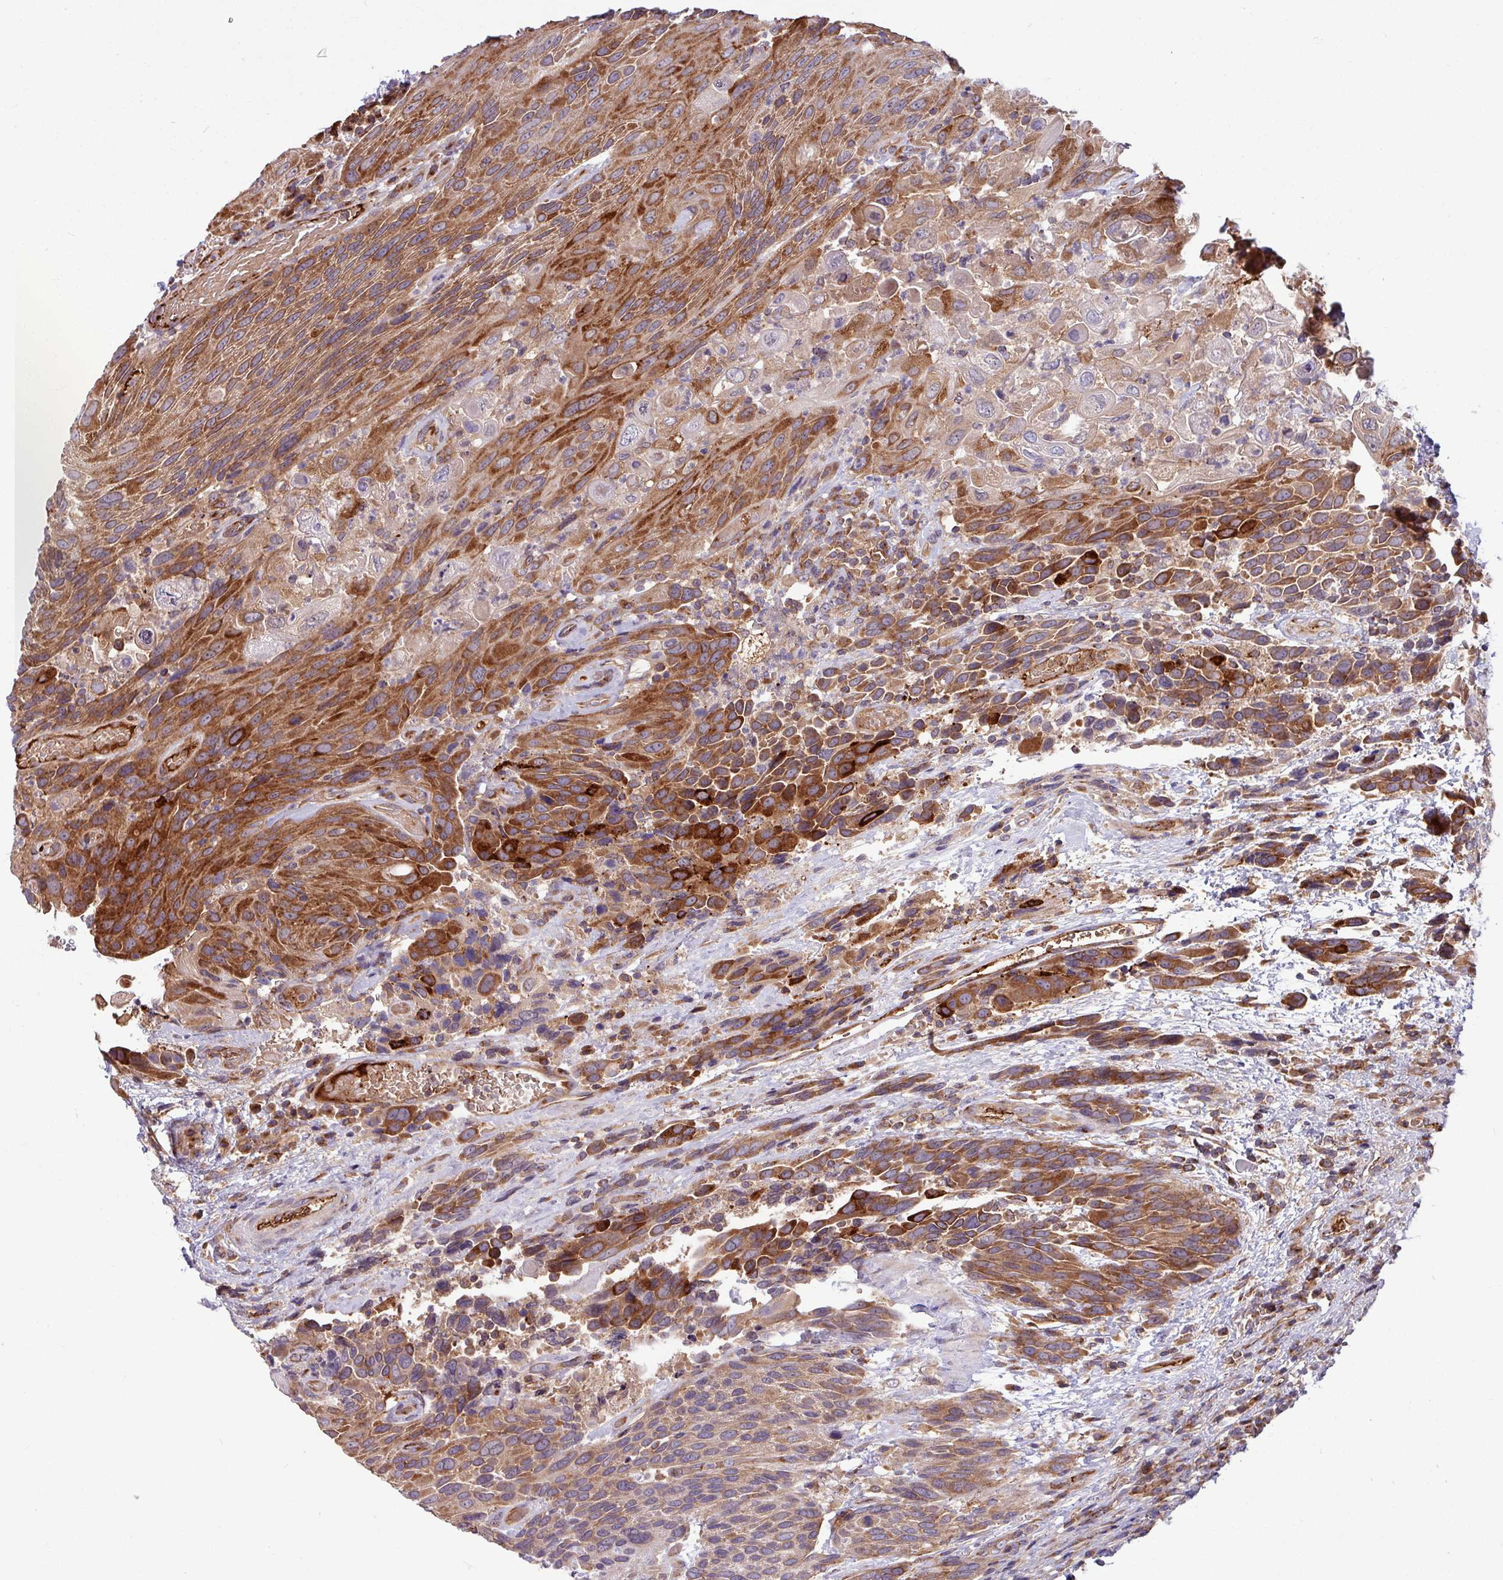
{"staining": {"intensity": "strong", "quantity": ">75%", "location": "cytoplasmic/membranous"}, "tissue": "urothelial cancer", "cell_type": "Tumor cells", "image_type": "cancer", "snomed": [{"axis": "morphology", "description": "Urothelial carcinoma, High grade"}, {"axis": "topography", "description": "Urinary bladder"}], "caption": "Human urothelial carcinoma (high-grade) stained with a protein marker exhibits strong staining in tumor cells.", "gene": "LSM12", "patient": {"sex": "female", "age": 70}}